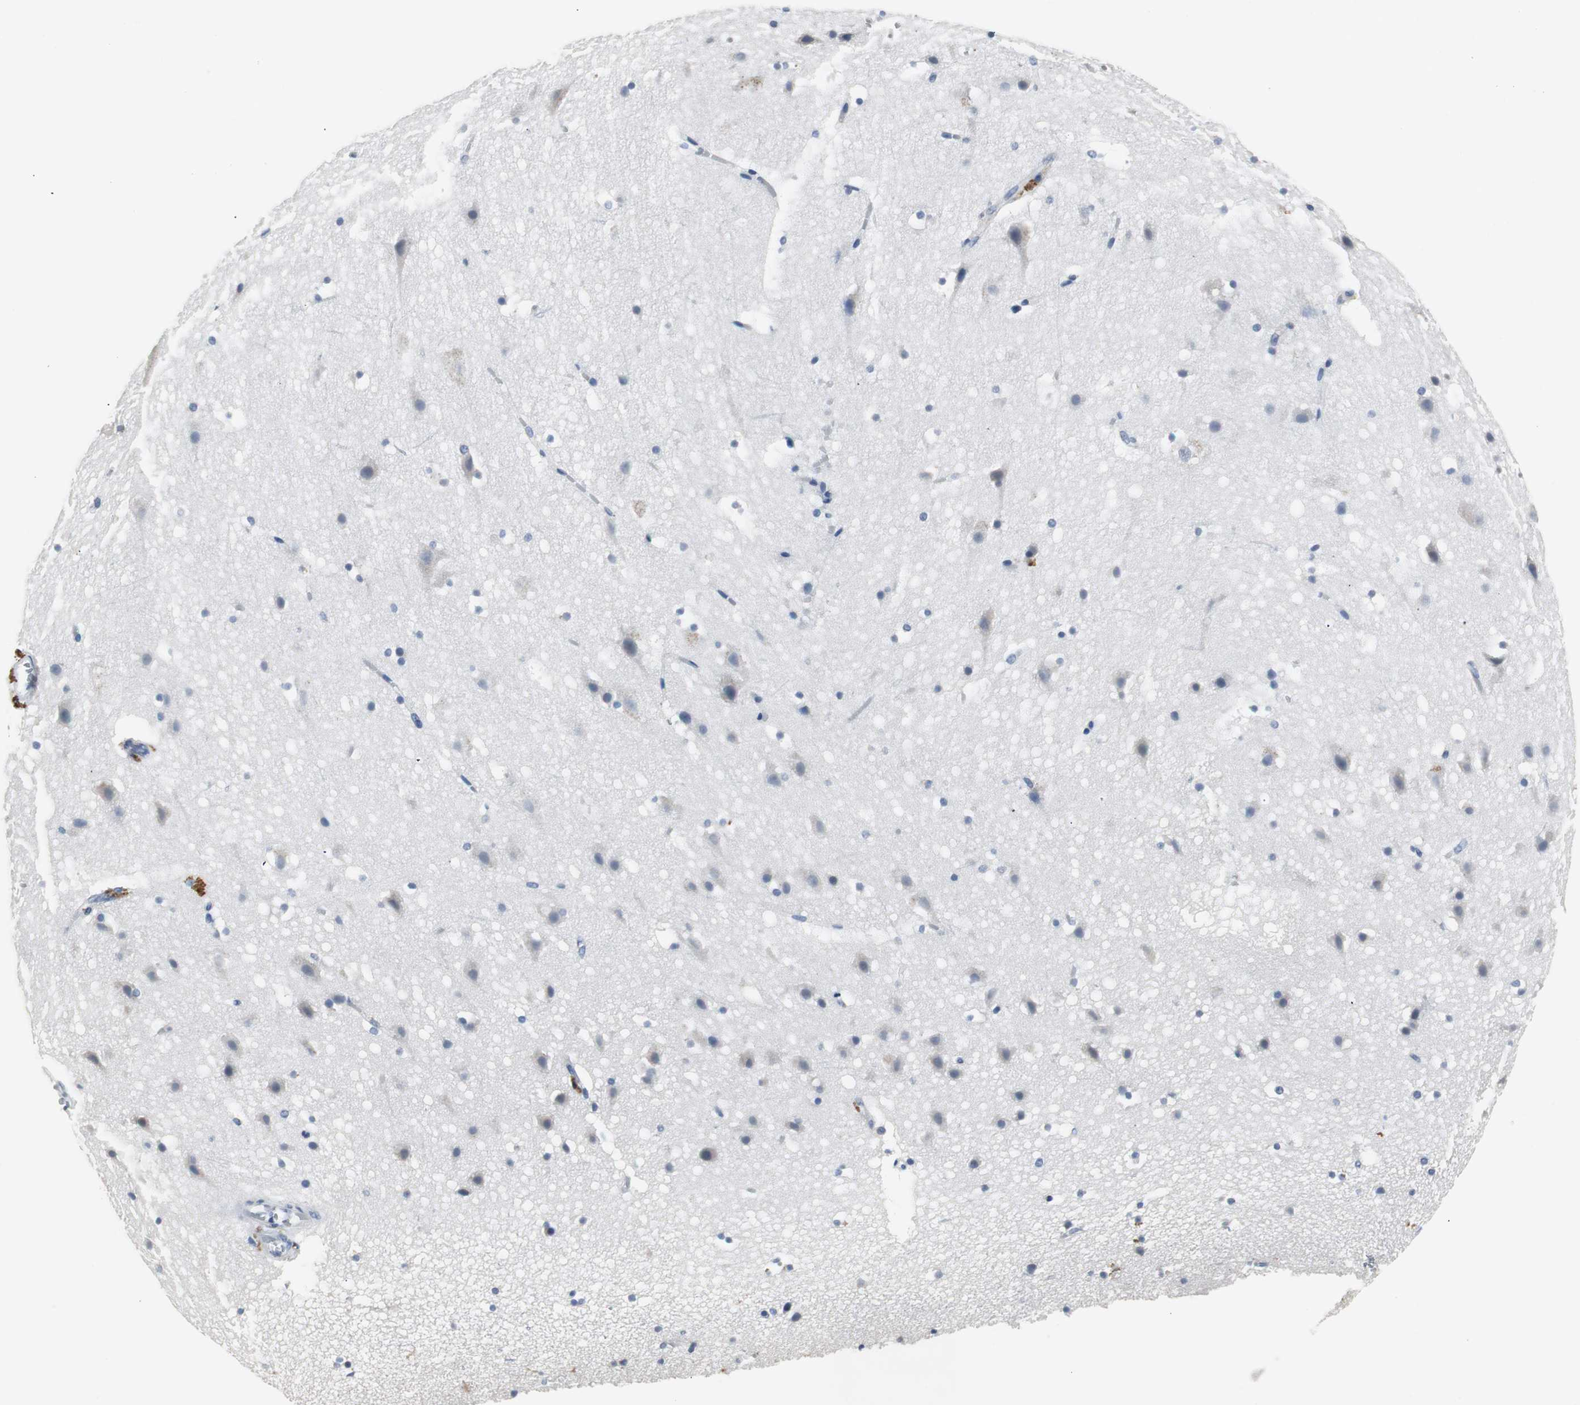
{"staining": {"intensity": "negative", "quantity": "none", "location": "none"}, "tissue": "cerebral cortex", "cell_type": "Endothelial cells", "image_type": "normal", "snomed": [{"axis": "morphology", "description": "Normal tissue, NOS"}, {"axis": "topography", "description": "Cerebral cortex"}], "caption": "High magnification brightfield microscopy of unremarkable cerebral cortex stained with DAB (brown) and counterstained with hematoxylin (blue): endothelial cells show no significant positivity. Brightfield microscopy of immunohistochemistry stained with DAB (brown) and hematoxylin (blue), captured at high magnification.", "gene": "LRP2", "patient": {"sex": "male", "age": 45}}